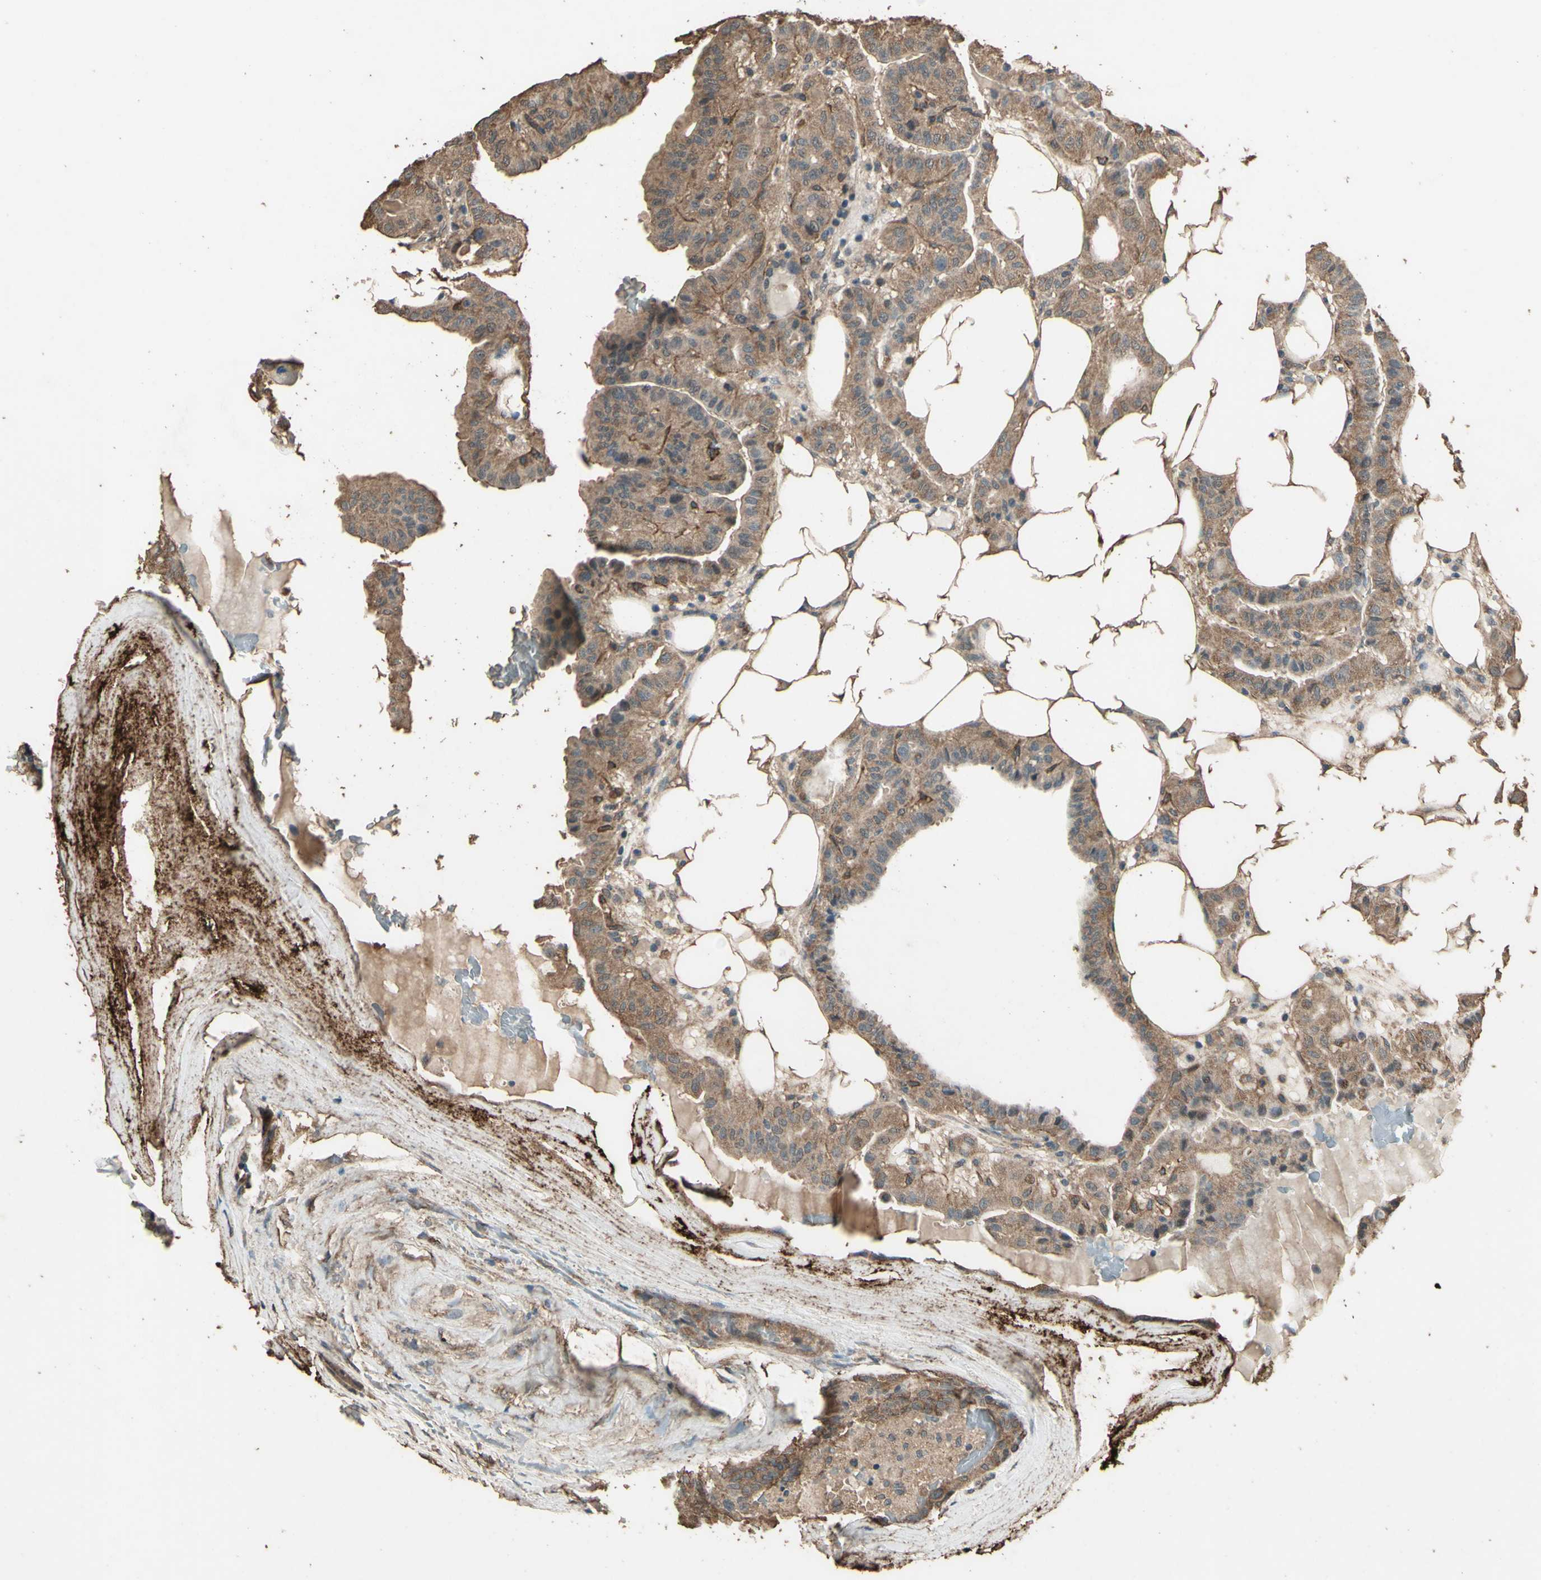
{"staining": {"intensity": "moderate", "quantity": ">75%", "location": "cytoplasmic/membranous"}, "tissue": "thyroid cancer", "cell_type": "Tumor cells", "image_type": "cancer", "snomed": [{"axis": "morphology", "description": "Papillary adenocarcinoma, NOS"}, {"axis": "topography", "description": "Thyroid gland"}], "caption": "Immunohistochemical staining of human thyroid cancer (papillary adenocarcinoma) shows medium levels of moderate cytoplasmic/membranous protein positivity in about >75% of tumor cells. (Stains: DAB (3,3'-diaminobenzidine) in brown, nuclei in blue, Microscopy: brightfield microscopy at high magnification).", "gene": "TSPO", "patient": {"sex": "male", "age": 77}}